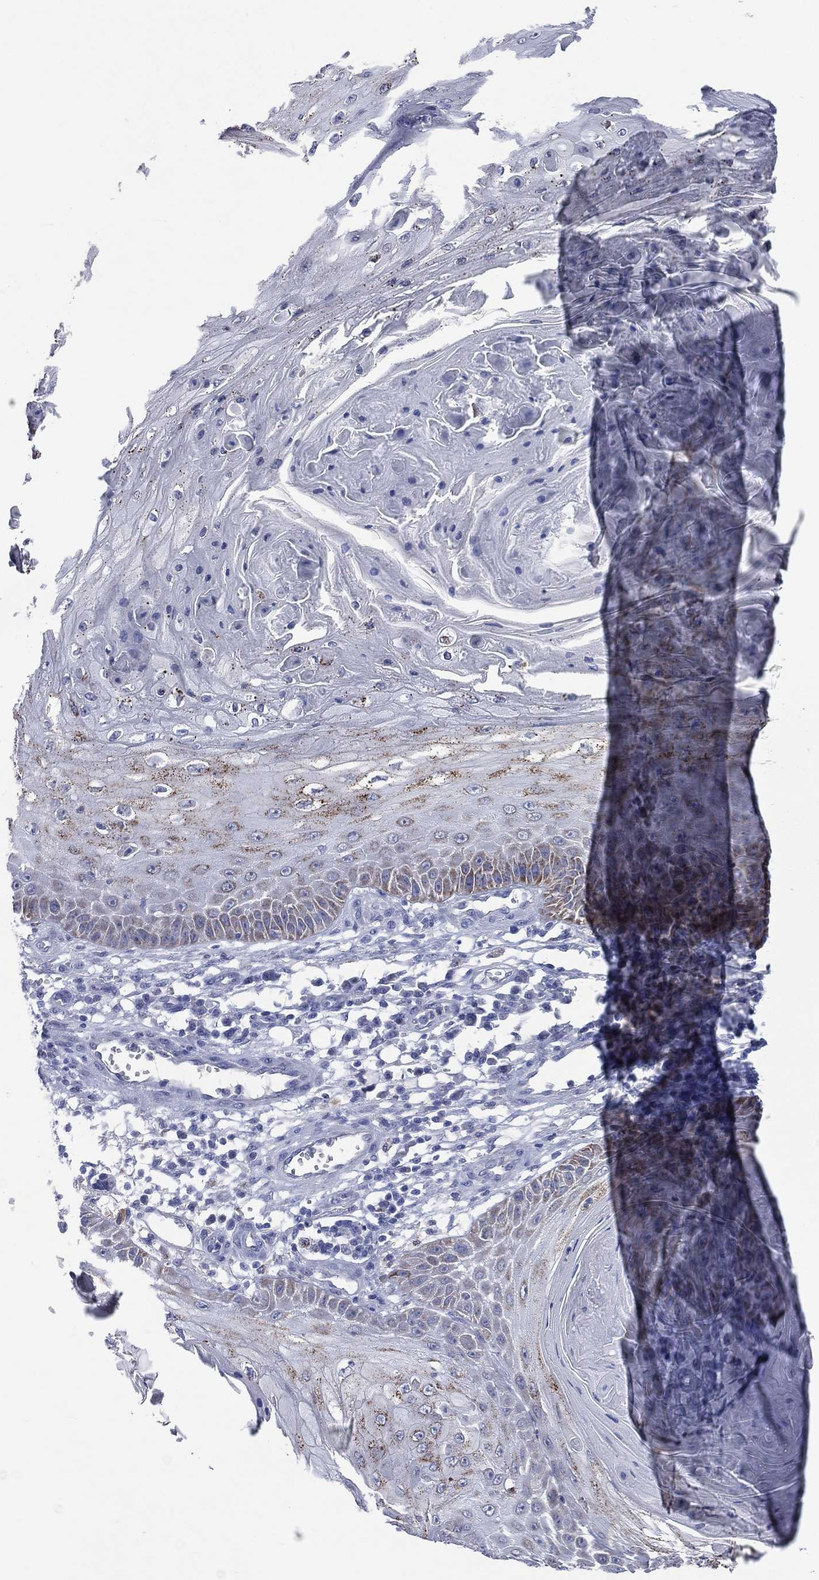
{"staining": {"intensity": "weak", "quantity": "<25%", "location": "cytoplasmic/membranous"}, "tissue": "skin cancer", "cell_type": "Tumor cells", "image_type": "cancer", "snomed": [{"axis": "morphology", "description": "Squamous cell carcinoma, NOS"}, {"axis": "topography", "description": "Skin"}], "caption": "High power microscopy histopathology image of an immunohistochemistry (IHC) image of skin squamous cell carcinoma, revealing no significant expression in tumor cells.", "gene": "AKAP3", "patient": {"sex": "male", "age": 70}}